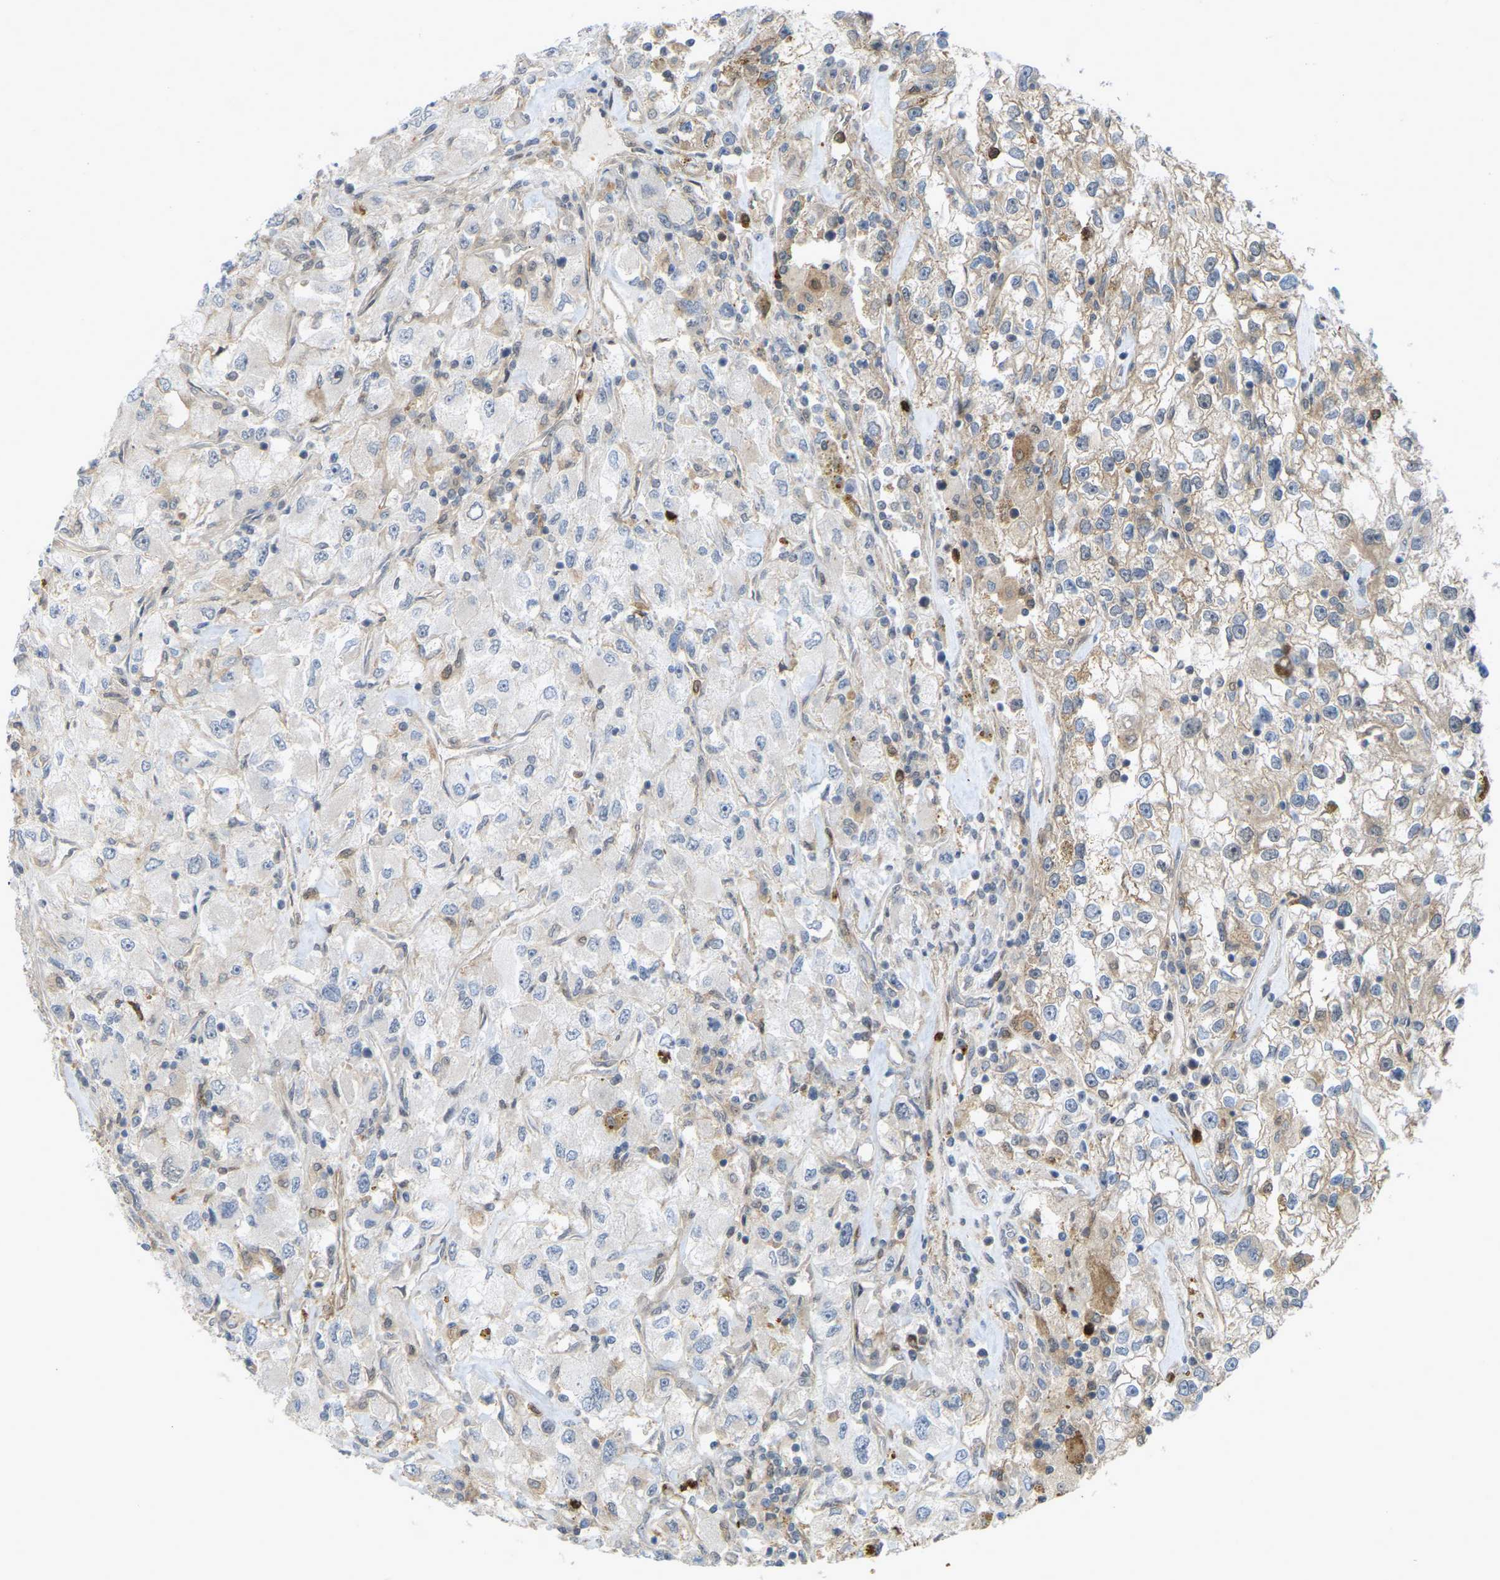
{"staining": {"intensity": "weak", "quantity": "25%-75%", "location": "cytoplasmic/membranous"}, "tissue": "renal cancer", "cell_type": "Tumor cells", "image_type": "cancer", "snomed": [{"axis": "morphology", "description": "Adenocarcinoma, NOS"}, {"axis": "topography", "description": "Kidney"}], "caption": "High-magnification brightfield microscopy of renal adenocarcinoma stained with DAB (3,3'-diaminobenzidine) (brown) and counterstained with hematoxylin (blue). tumor cells exhibit weak cytoplasmic/membranous expression is appreciated in about25%-75% of cells.", "gene": "SERPINB5", "patient": {"sex": "female", "age": 52}}